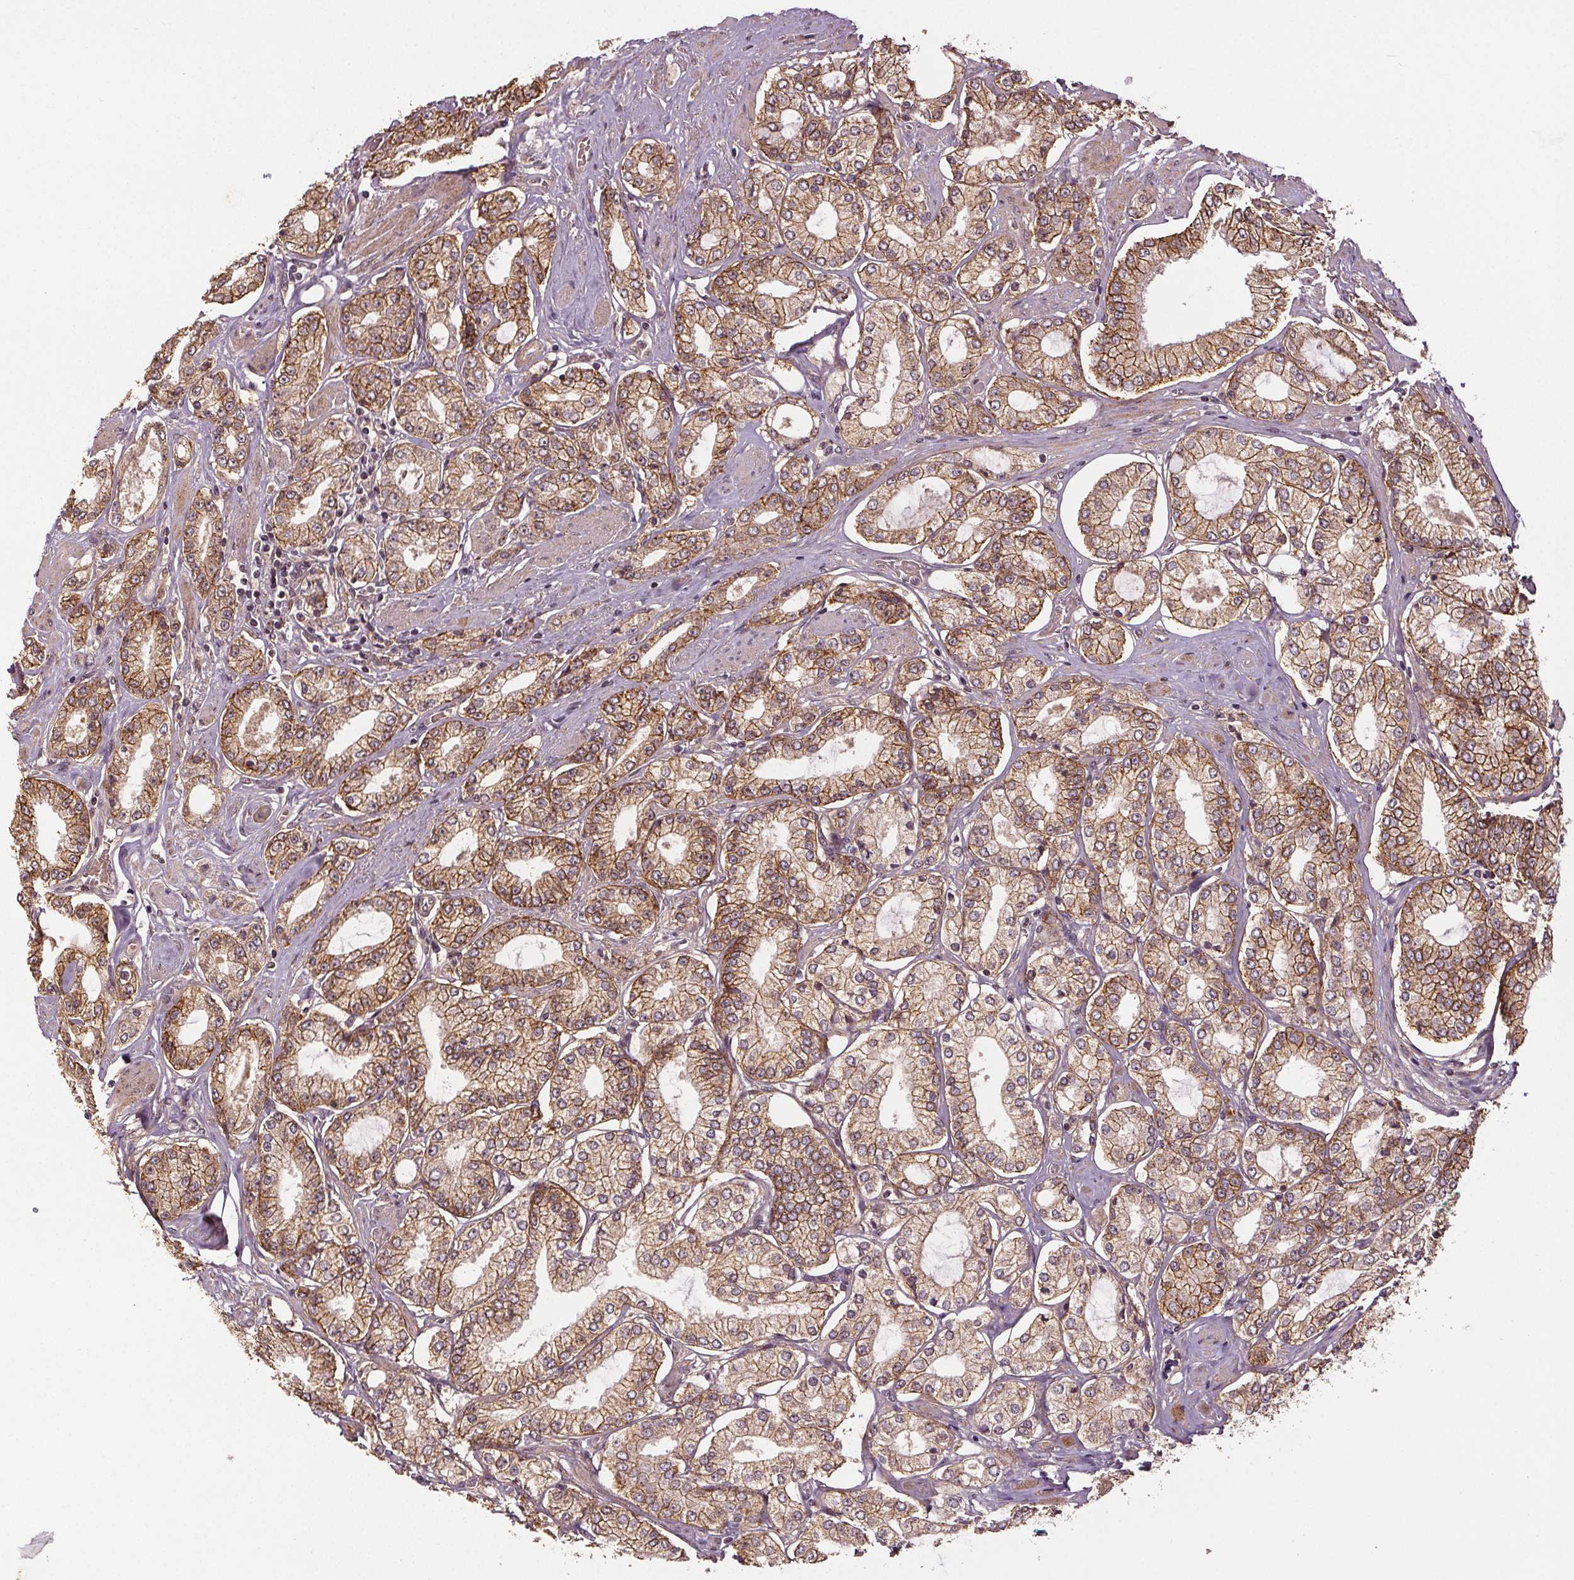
{"staining": {"intensity": "moderate", "quantity": ">75%", "location": "cytoplasmic/membranous"}, "tissue": "prostate cancer", "cell_type": "Tumor cells", "image_type": "cancer", "snomed": [{"axis": "morphology", "description": "Adenocarcinoma, High grade"}, {"axis": "topography", "description": "Prostate"}], "caption": "Protein analysis of high-grade adenocarcinoma (prostate) tissue displays moderate cytoplasmic/membranous positivity in approximately >75% of tumor cells.", "gene": "EPHB3", "patient": {"sex": "male", "age": 68}}